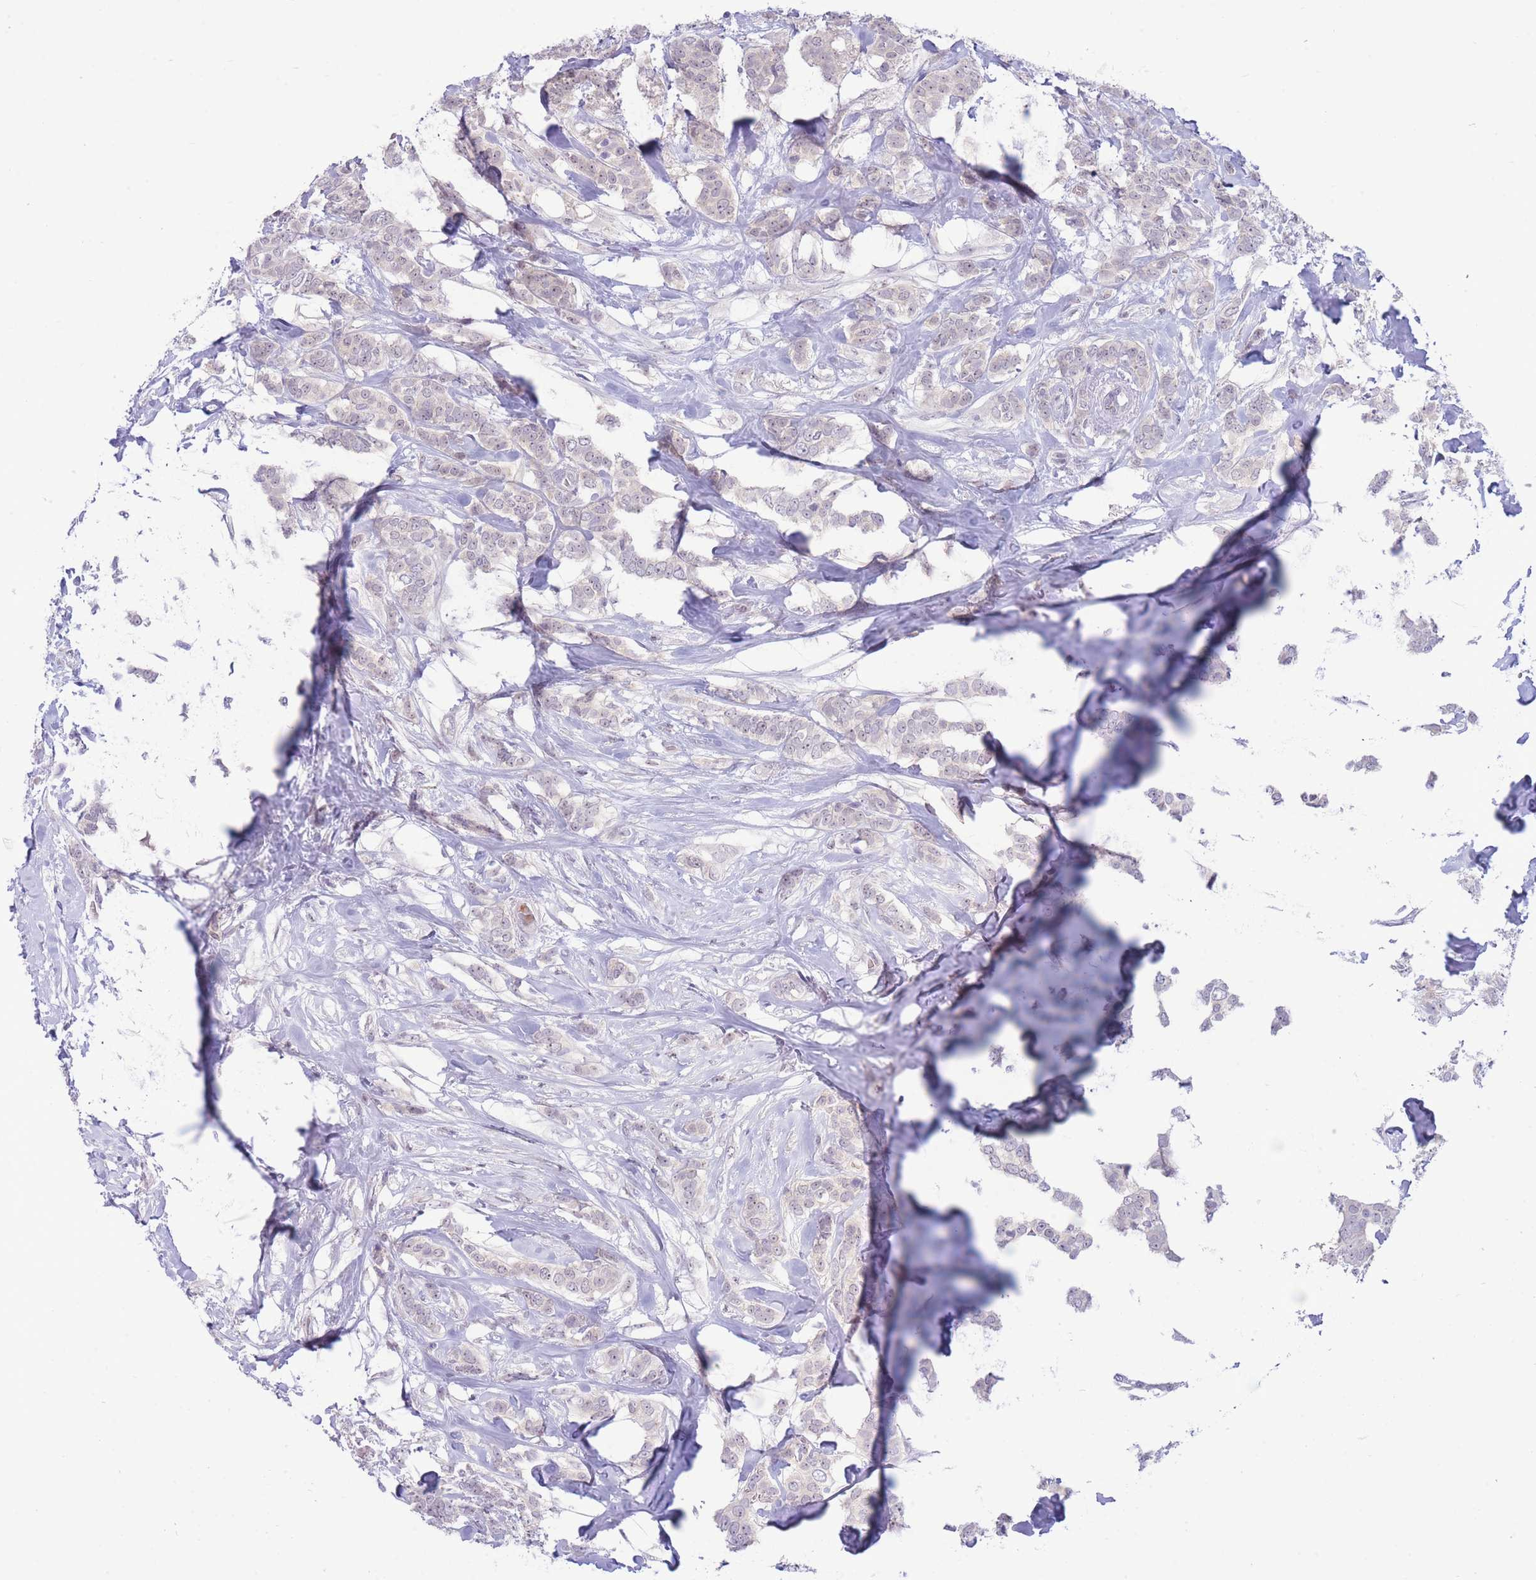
{"staining": {"intensity": "weak", "quantity": "<25%", "location": "nuclear"}, "tissue": "breast cancer", "cell_type": "Tumor cells", "image_type": "cancer", "snomed": [{"axis": "morphology", "description": "Duct carcinoma"}, {"axis": "topography", "description": "Breast"}], "caption": "Breast cancer (invasive ductal carcinoma) was stained to show a protein in brown. There is no significant expression in tumor cells.", "gene": "FBXO46", "patient": {"sex": "female", "age": 72}}